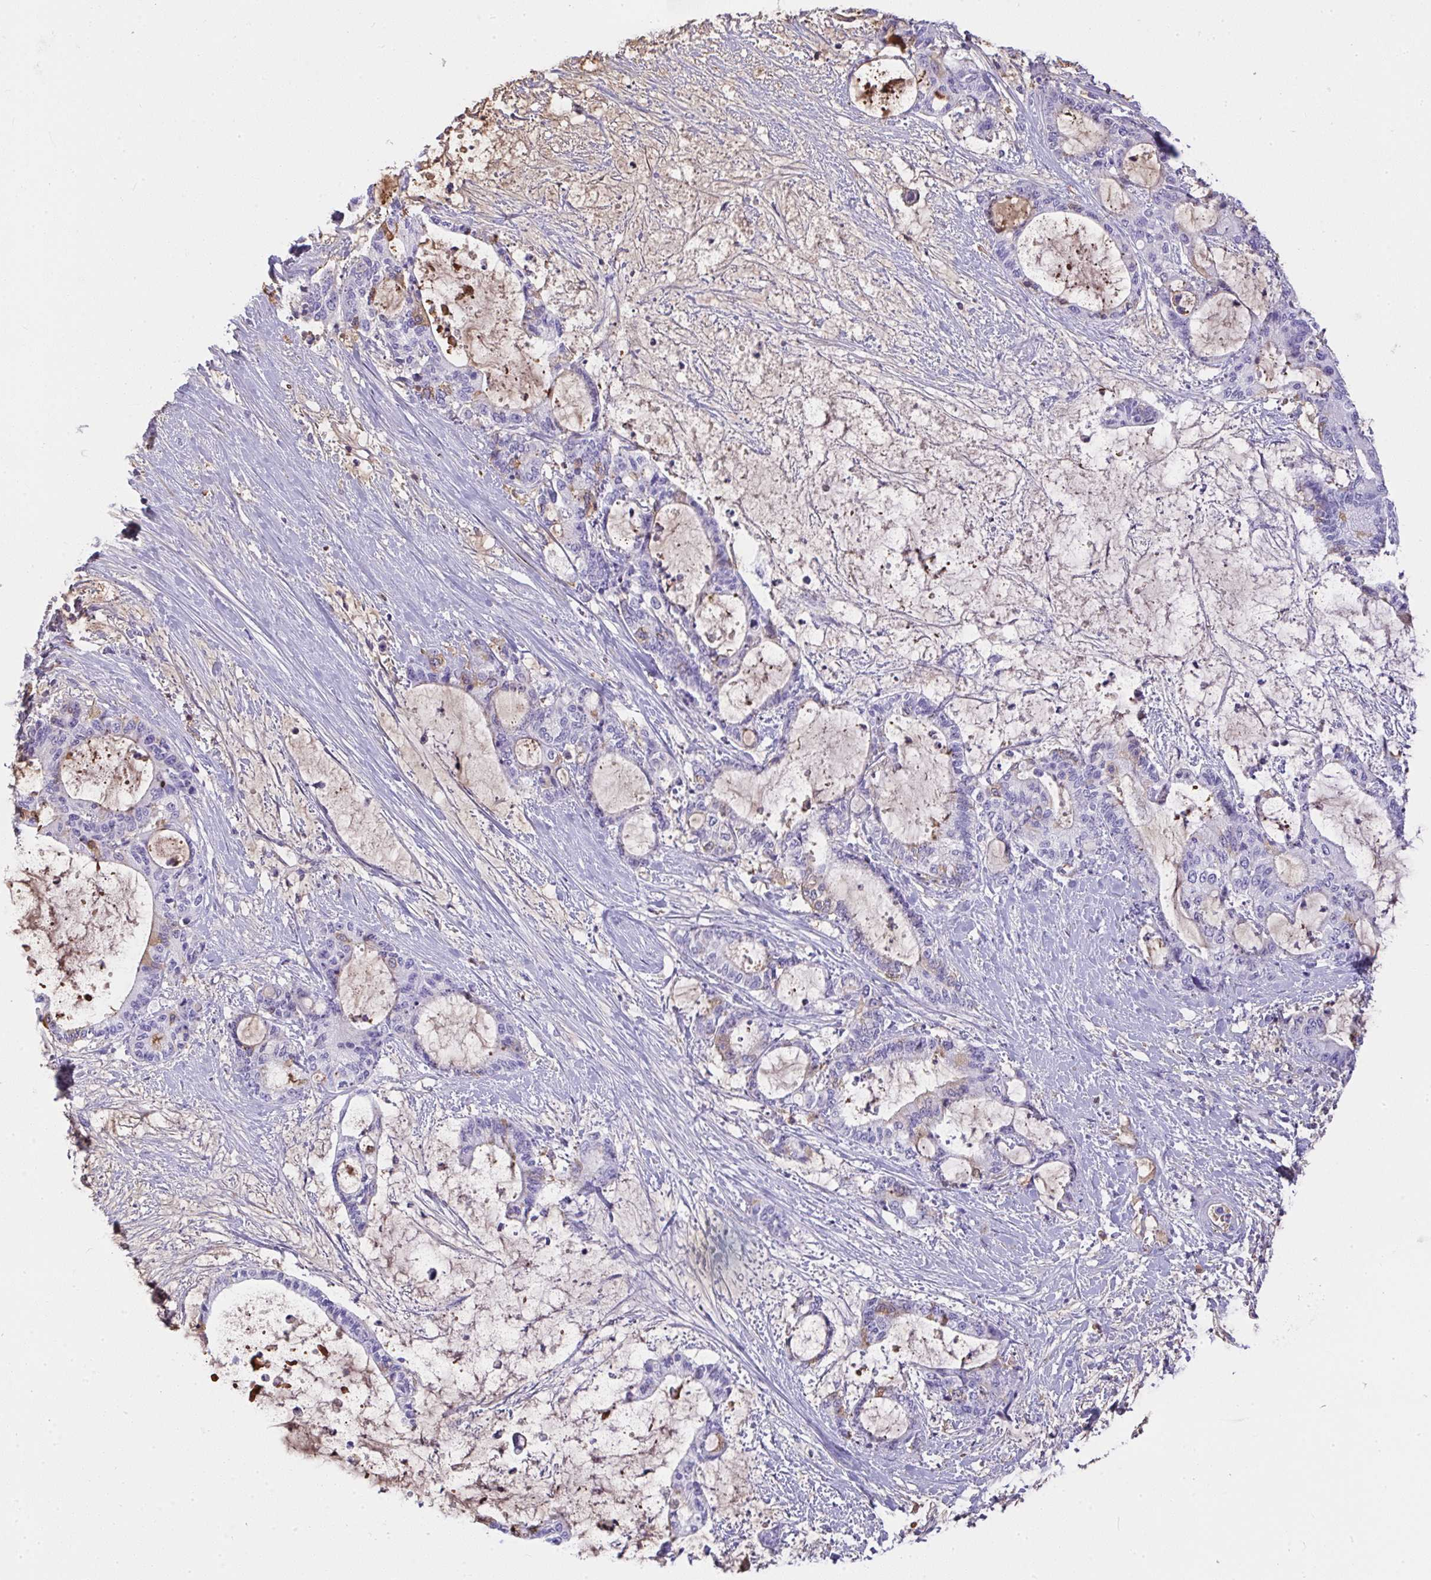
{"staining": {"intensity": "weak", "quantity": "<25%", "location": "cytoplasmic/membranous"}, "tissue": "liver cancer", "cell_type": "Tumor cells", "image_type": "cancer", "snomed": [{"axis": "morphology", "description": "Normal tissue, NOS"}, {"axis": "morphology", "description": "Cholangiocarcinoma"}, {"axis": "topography", "description": "Liver"}, {"axis": "topography", "description": "Peripheral nerve tissue"}], "caption": "This is an immunohistochemistry (IHC) photomicrograph of cholangiocarcinoma (liver). There is no positivity in tumor cells.", "gene": "SMYD5", "patient": {"sex": "female", "age": 73}}